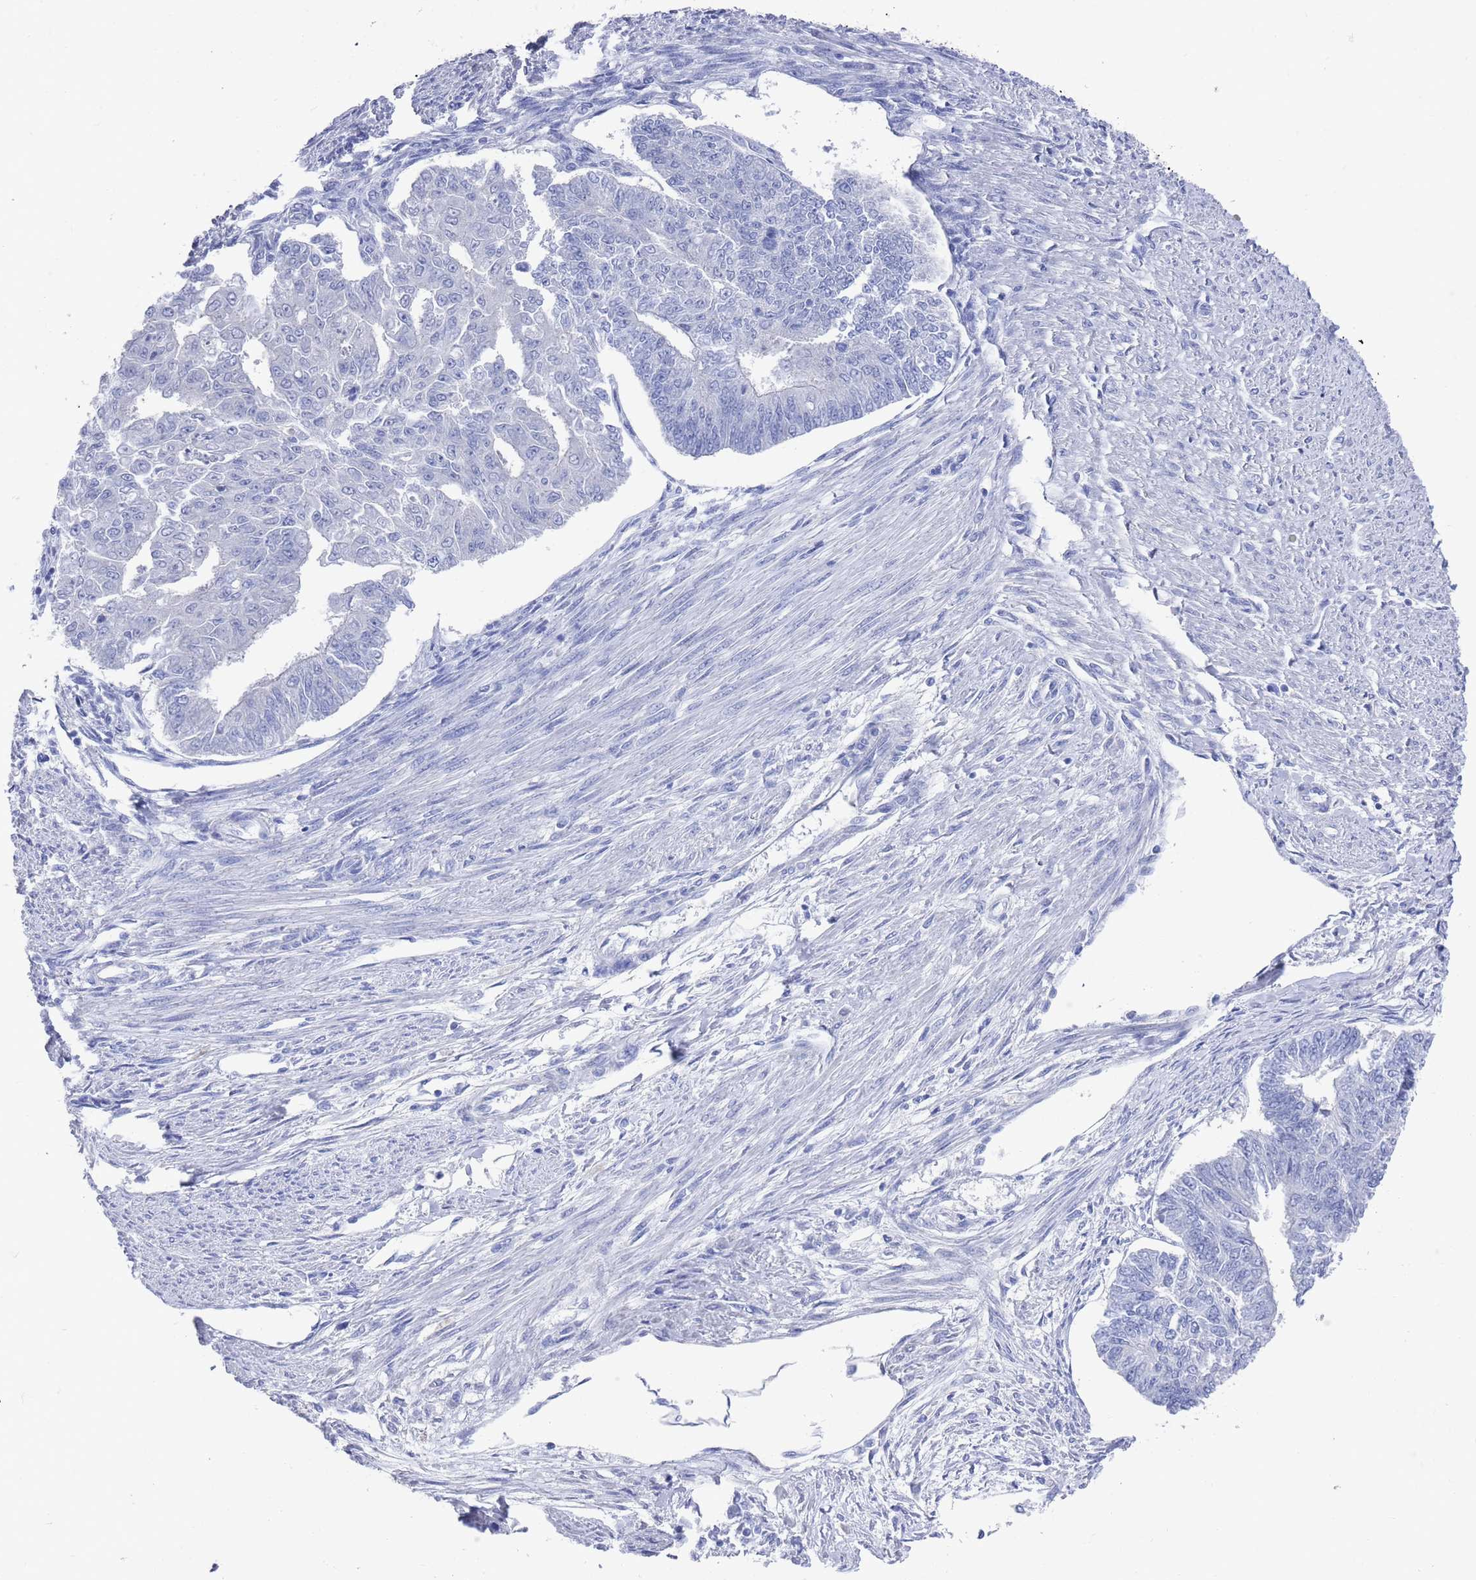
{"staining": {"intensity": "negative", "quantity": "none", "location": "none"}, "tissue": "endometrial cancer", "cell_type": "Tumor cells", "image_type": "cancer", "snomed": [{"axis": "morphology", "description": "Adenocarcinoma, NOS"}, {"axis": "topography", "description": "Endometrium"}], "caption": "This micrograph is of endometrial cancer (adenocarcinoma) stained with immunohistochemistry to label a protein in brown with the nuclei are counter-stained blue. There is no staining in tumor cells.", "gene": "MTMR2", "patient": {"sex": "female", "age": 32}}